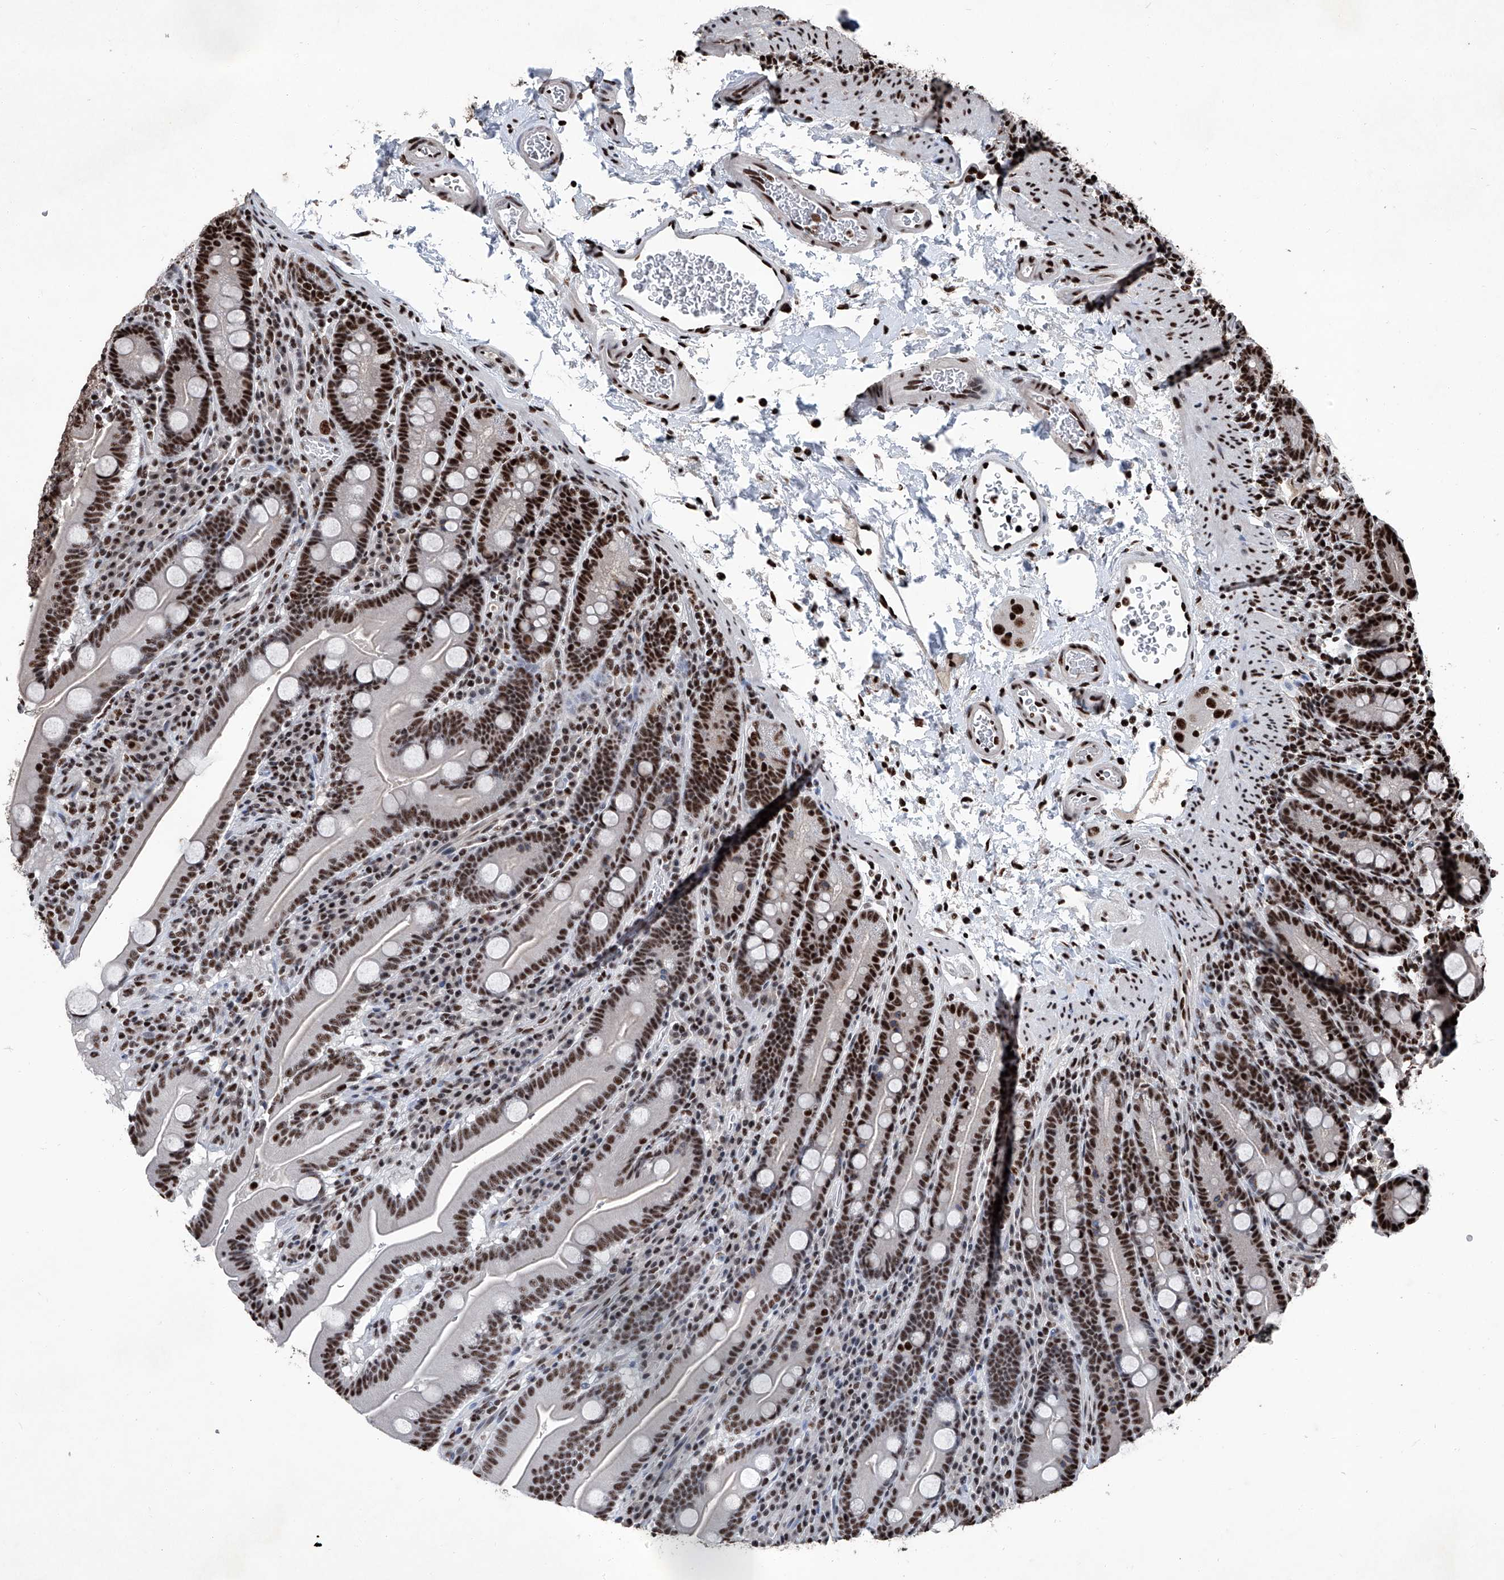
{"staining": {"intensity": "strong", "quantity": ">75%", "location": "nuclear"}, "tissue": "duodenum", "cell_type": "Glandular cells", "image_type": "normal", "snomed": [{"axis": "morphology", "description": "Normal tissue, NOS"}, {"axis": "topography", "description": "Duodenum"}], "caption": "The photomicrograph shows staining of benign duodenum, revealing strong nuclear protein positivity (brown color) within glandular cells. The protein of interest is stained brown, and the nuclei are stained in blue (DAB IHC with brightfield microscopy, high magnification).", "gene": "DDX39B", "patient": {"sex": "male", "age": 35}}